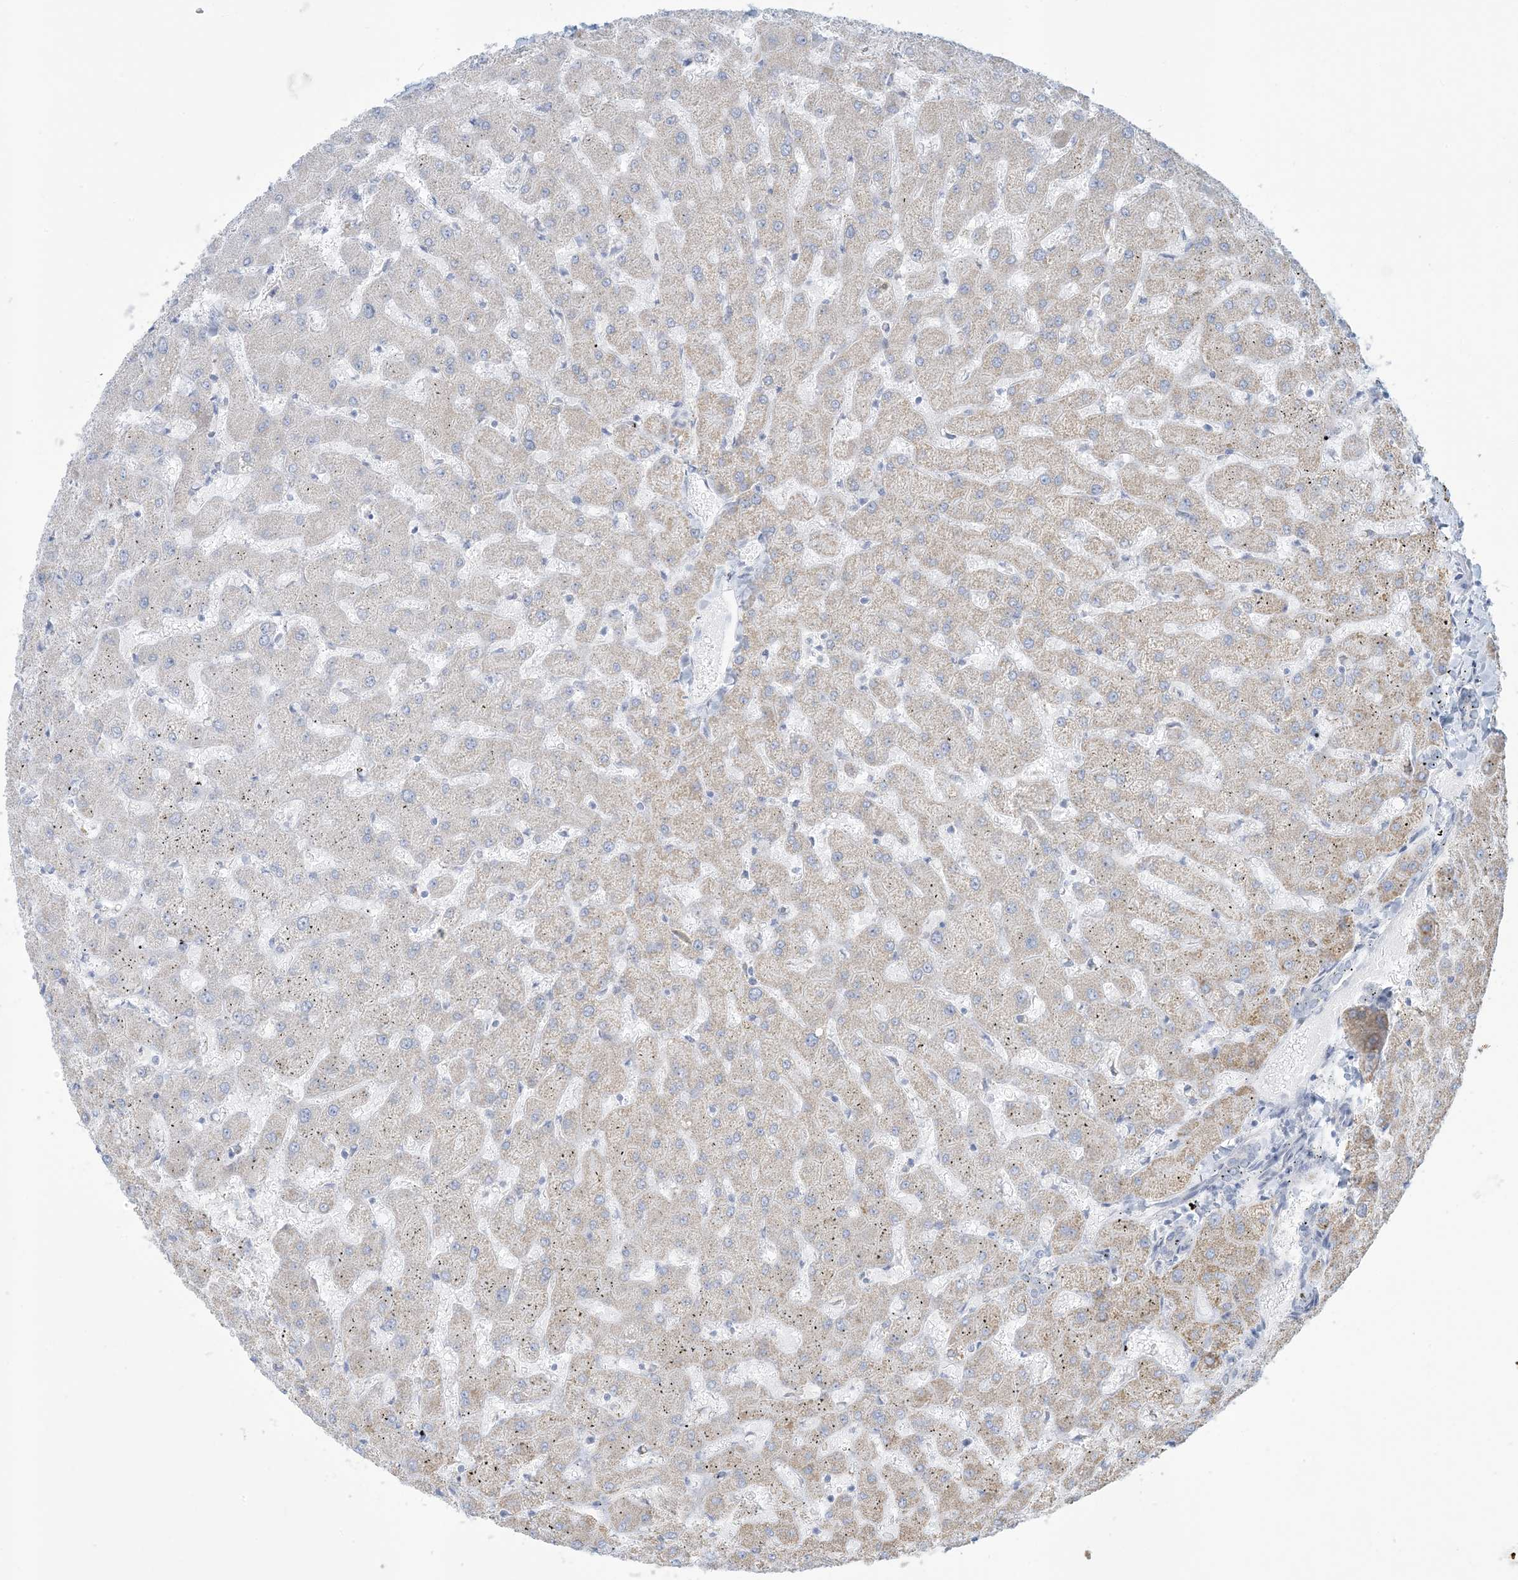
{"staining": {"intensity": "negative", "quantity": "none", "location": "none"}, "tissue": "liver", "cell_type": "Cholangiocytes", "image_type": "normal", "snomed": [{"axis": "morphology", "description": "Normal tissue, NOS"}, {"axis": "topography", "description": "Liver"}], "caption": "High power microscopy image of an IHC histopathology image of normal liver, revealing no significant expression in cholangiocytes.", "gene": "ZDHHC4", "patient": {"sex": "female", "age": 63}}